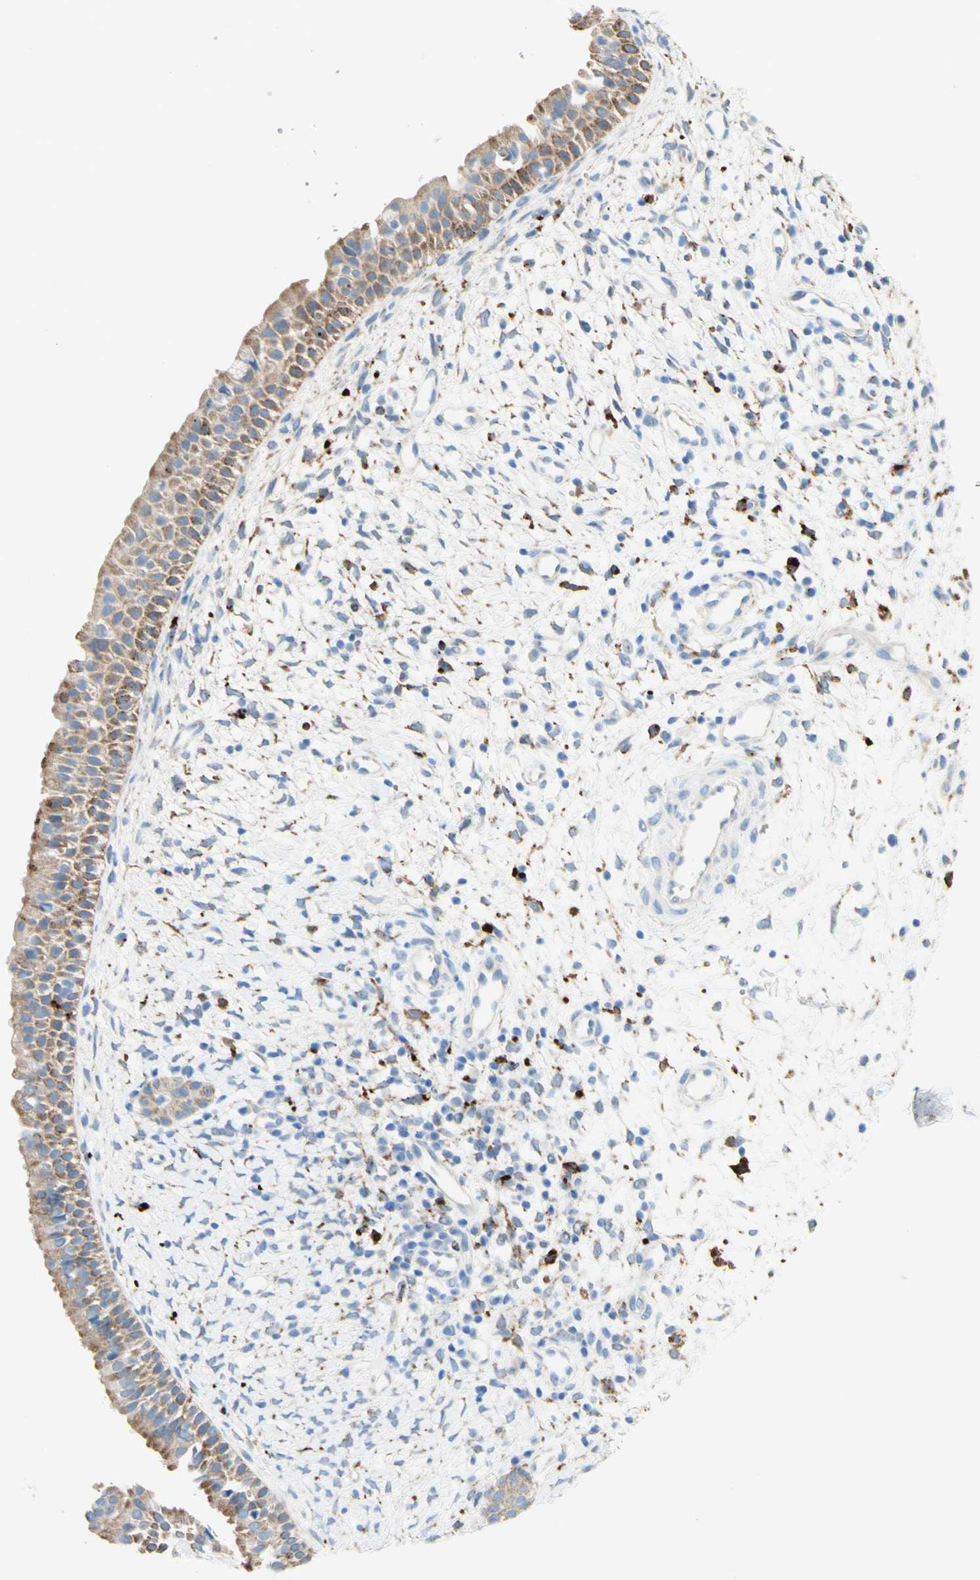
{"staining": {"intensity": "moderate", "quantity": ">75%", "location": "cytoplasmic/membranous"}, "tissue": "nasopharynx", "cell_type": "Respiratory epithelial cells", "image_type": "normal", "snomed": [{"axis": "morphology", "description": "Normal tissue, NOS"}, {"axis": "topography", "description": "Nasopharynx"}], "caption": "A medium amount of moderate cytoplasmic/membranous positivity is appreciated in about >75% of respiratory epithelial cells in benign nasopharynx. Using DAB (3,3'-diaminobenzidine) (brown) and hematoxylin (blue) stains, captured at high magnification using brightfield microscopy.", "gene": "URB2", "patient": {"sex": "male", "age": 22}}